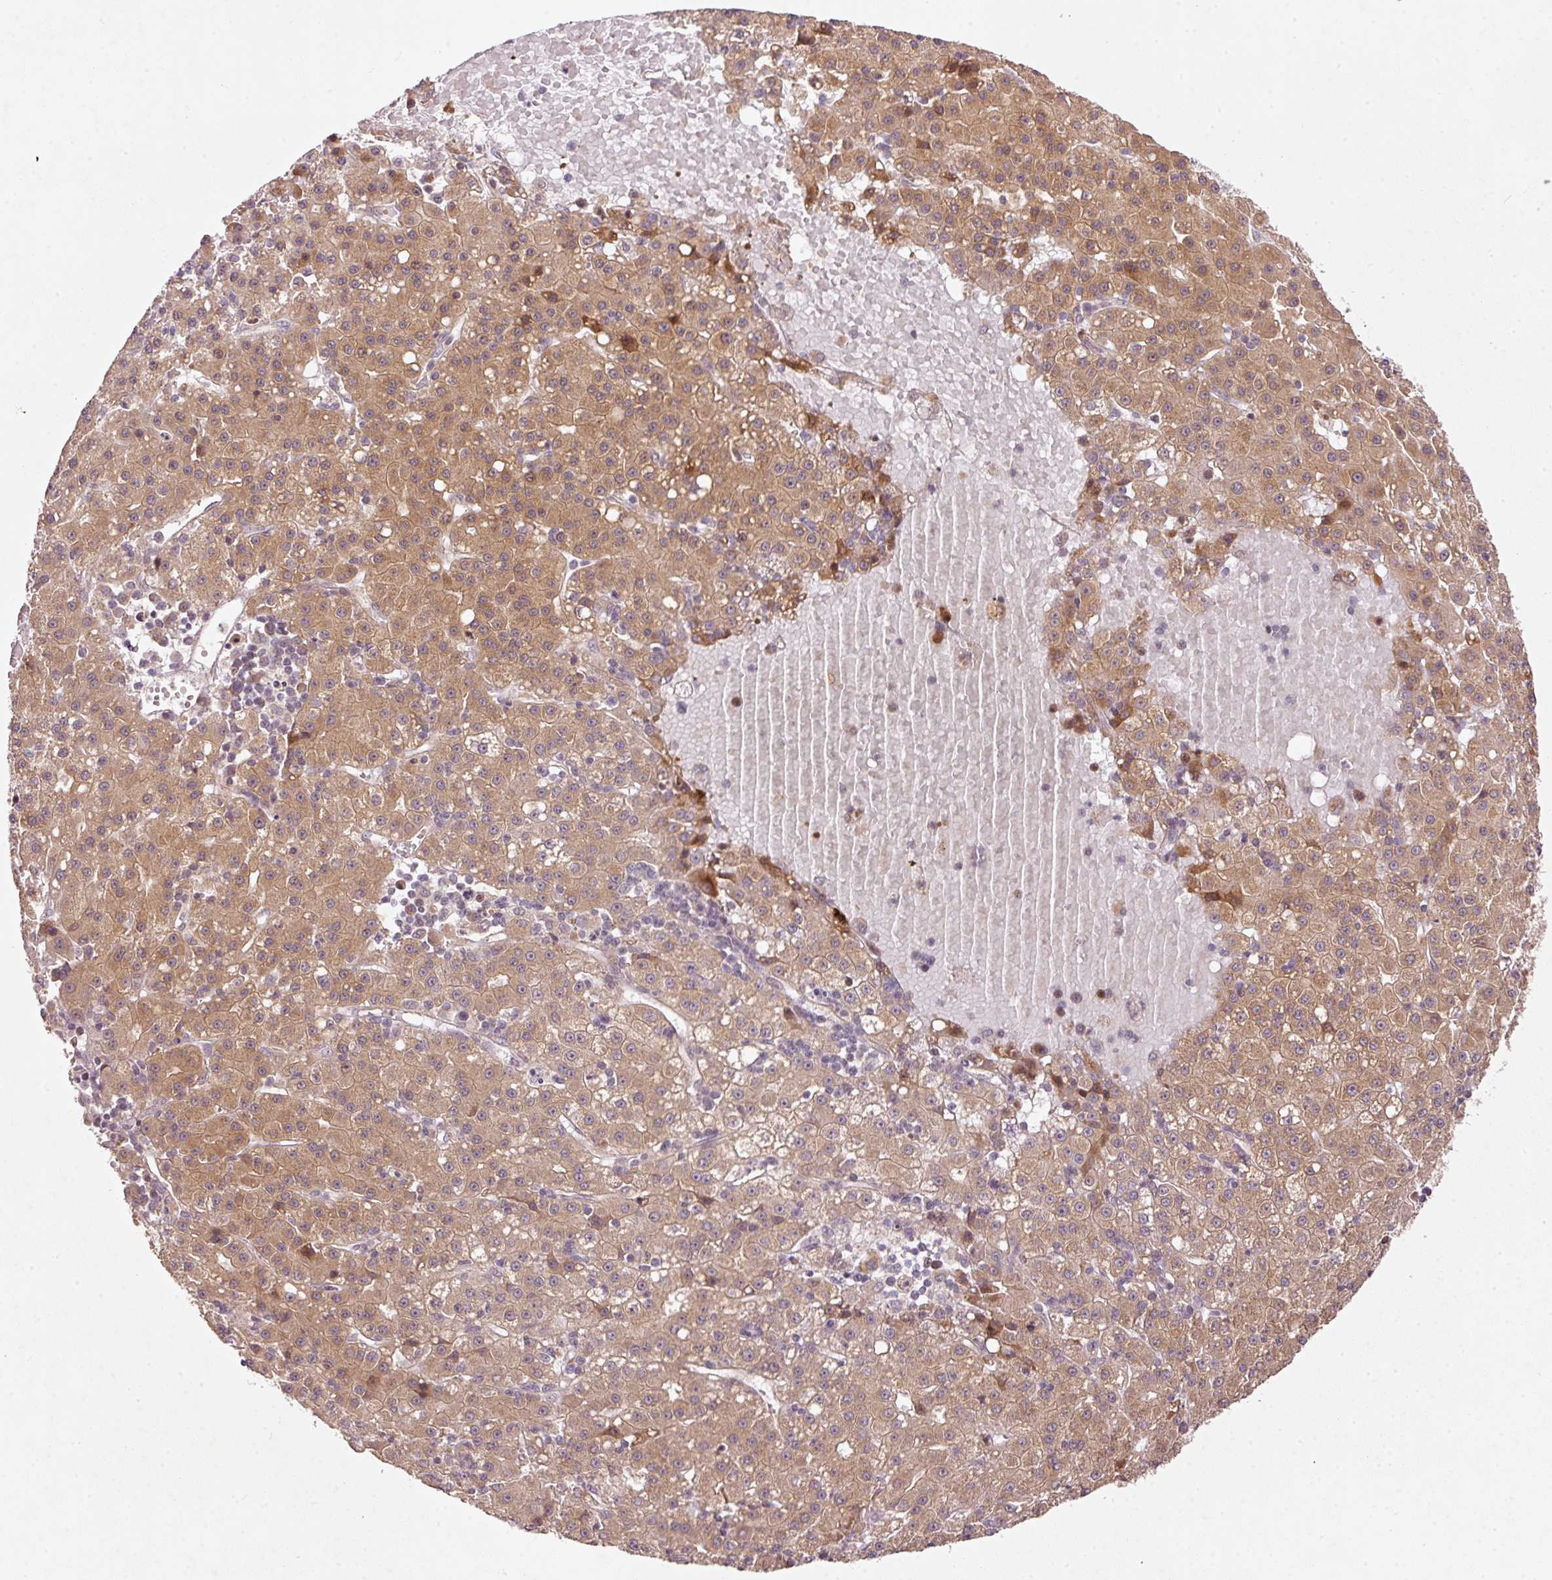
{"staining": {"intensity": "moderate", "quantity": ">75%", "location": "cytoplasmic/membranous"}, "tissue": "liver cancer", "cell_type": "Tumor cells", "image_type": "cancer", "snomed": [{"axis": "morphology", "description": "Carcinoma, Hepatocellular, NOS"}, {"axis": "topography", "description": "Liver"}], "caption": "This histopathology image demonstrates hepatocellular carcinoma (liver) stained with immunohistochemistry to label a protein in brown. The cytoplasmic/membranous of tumor cells show moderate positivity for the protein. Nuclei are counter-stained blue.", "gene": "PCDHB1", "patient": {"sex": "male", "age": 76}}